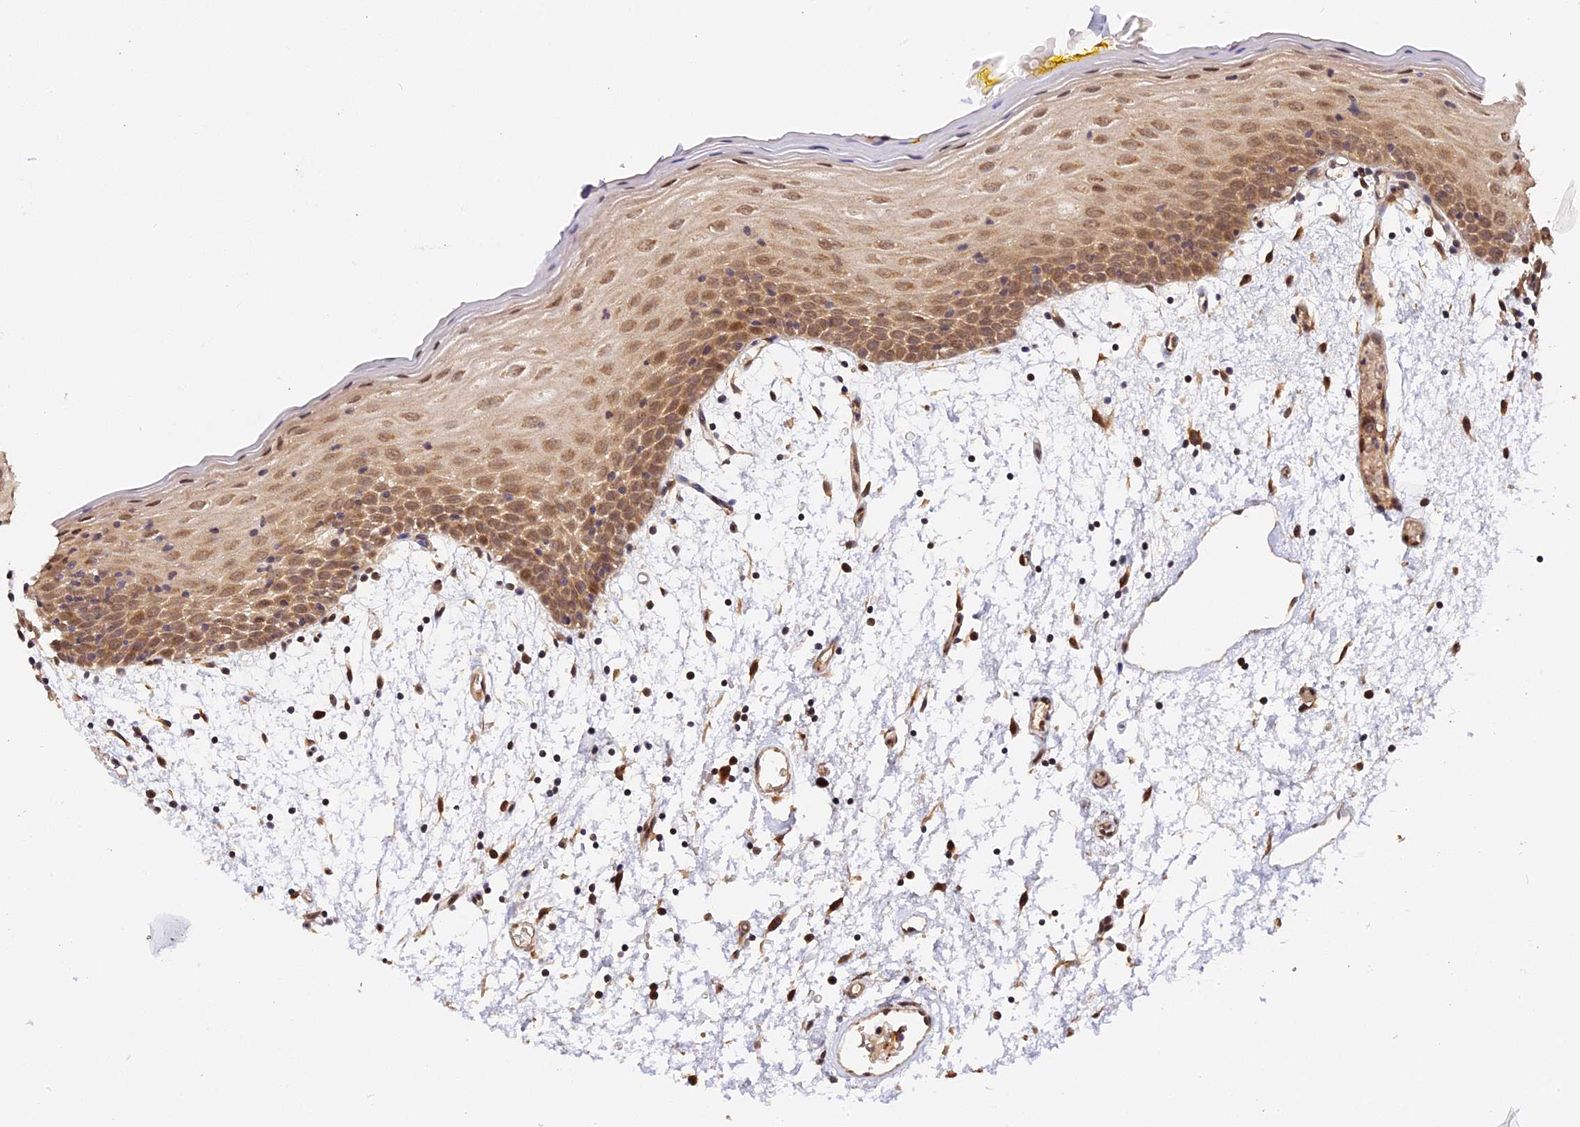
{"staining": {"intensity": "moderate", "quantity": ">75%", "location": "cytoplasmic/membranous"}, "tissue": "oral mucosa", "cell_type": "Squamous epithelial cells", "image_type": "normal", "snomed": [{"axis": "morphology", "description": "Normal tissue, NOS"}, {"axis": "topography", "description": "Skeletal muscle"}, {"axis": "topography", "description": "Oral tissue"}, {"axis": "topography", "description": "Salivary gland"}, {"axis": "topography", "description": "Peripheral nerve tissue"}], "caption": "IHC of benign human oral mucosa shows medium levels of moderate cytoplasmic/membranous positivity in approximately >75% of squamous epithelial cells.", "gene": "IMPACT", "patient": {"sex": "male", "age": 54}}